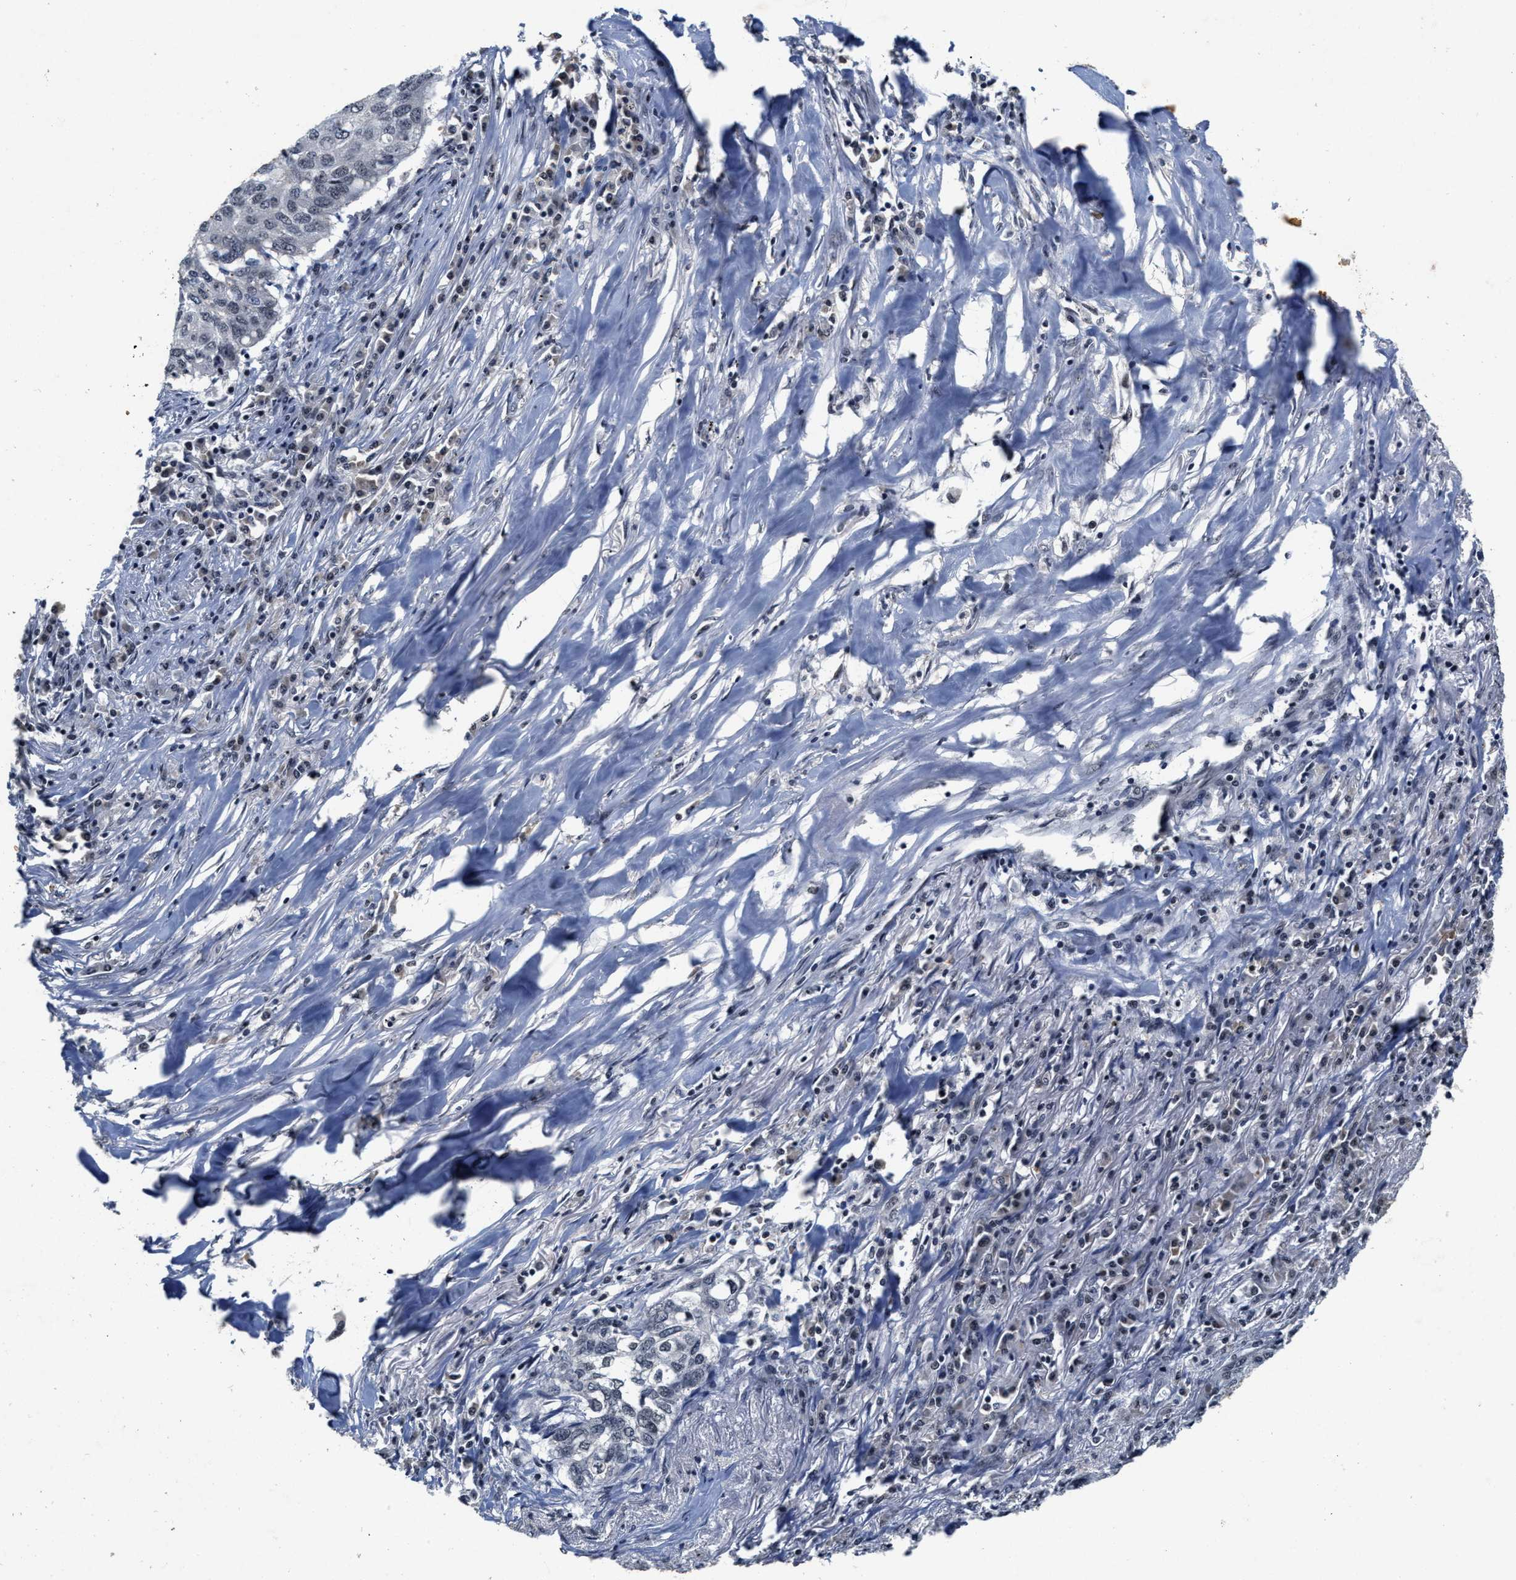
{"staining": {"intensity": "negative", "quantity": "none", "location": "none"}, "tissue": "lung cancer", "cell_type": "Tumor cells", "image_type": "cancer", "snomed": [{"axis": "morphology", "description": "Squamous cell carcinoma, NOS"}, {"axis": "topography", "description": "Lung"}], "caption": "This is an immunohistochemistry image of lung cancer. There is no expression in tumor cells.", "gene": "INIP", "patient": {"sex": "female", "age": 63}}